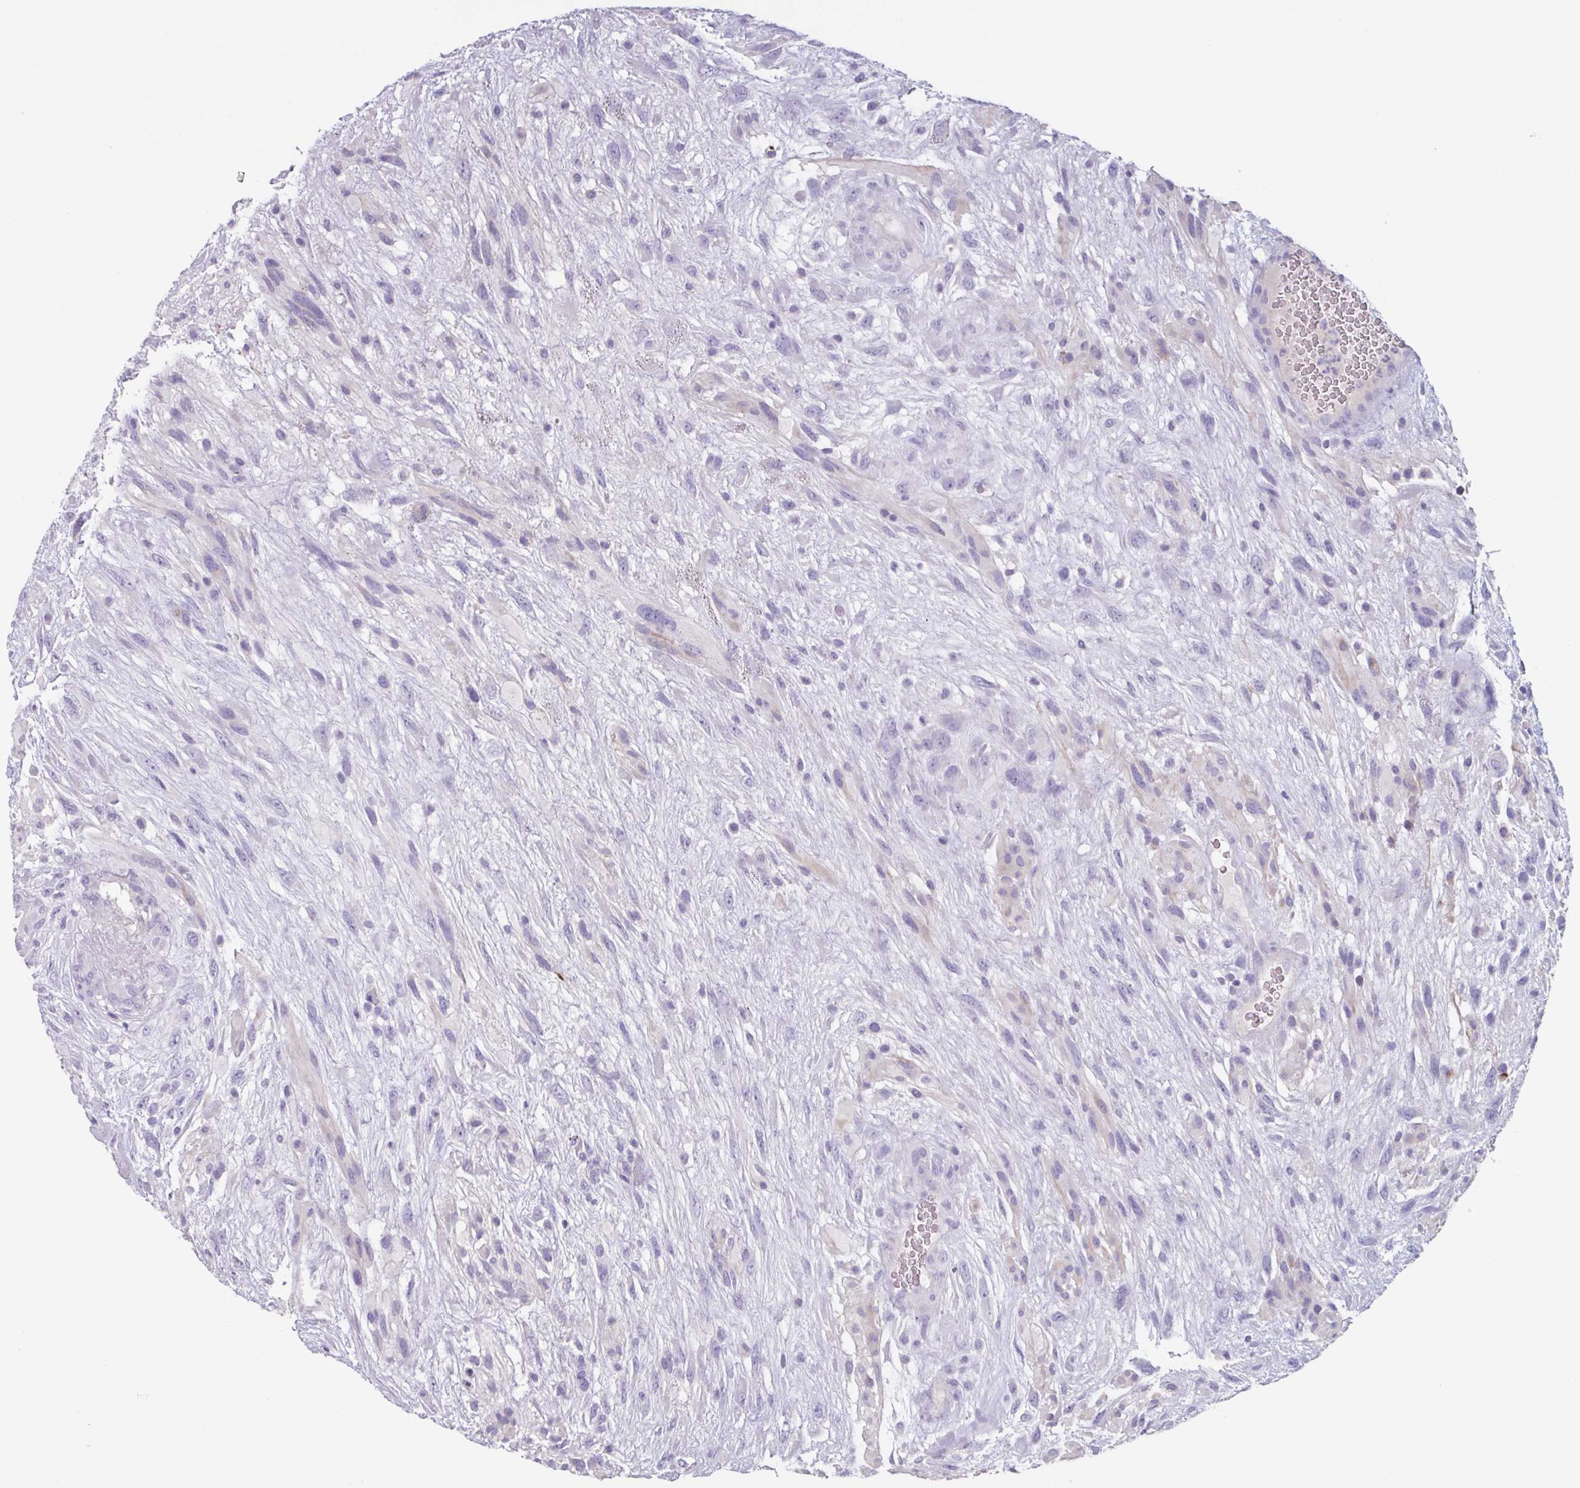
{"staining": {"intensity": "negative", "quantity": "none", "location": "none"}, "tissue": "glioma", "cell_type": "Tumor cells", "image_type": "cancer", "snomed": [{"axis": "morphology", "description": "Glioma, malignant, High grade"}, {"axis": "topography", "description": "Brain"}], "caption": "Immunohistochemical staining of human malignant high-grade glioma reveals no significant positivity in tumor cells. (DAB IHC, high magnification).", "gene": "OR2T10", "patient": {"sex": "male", "age": 61}}